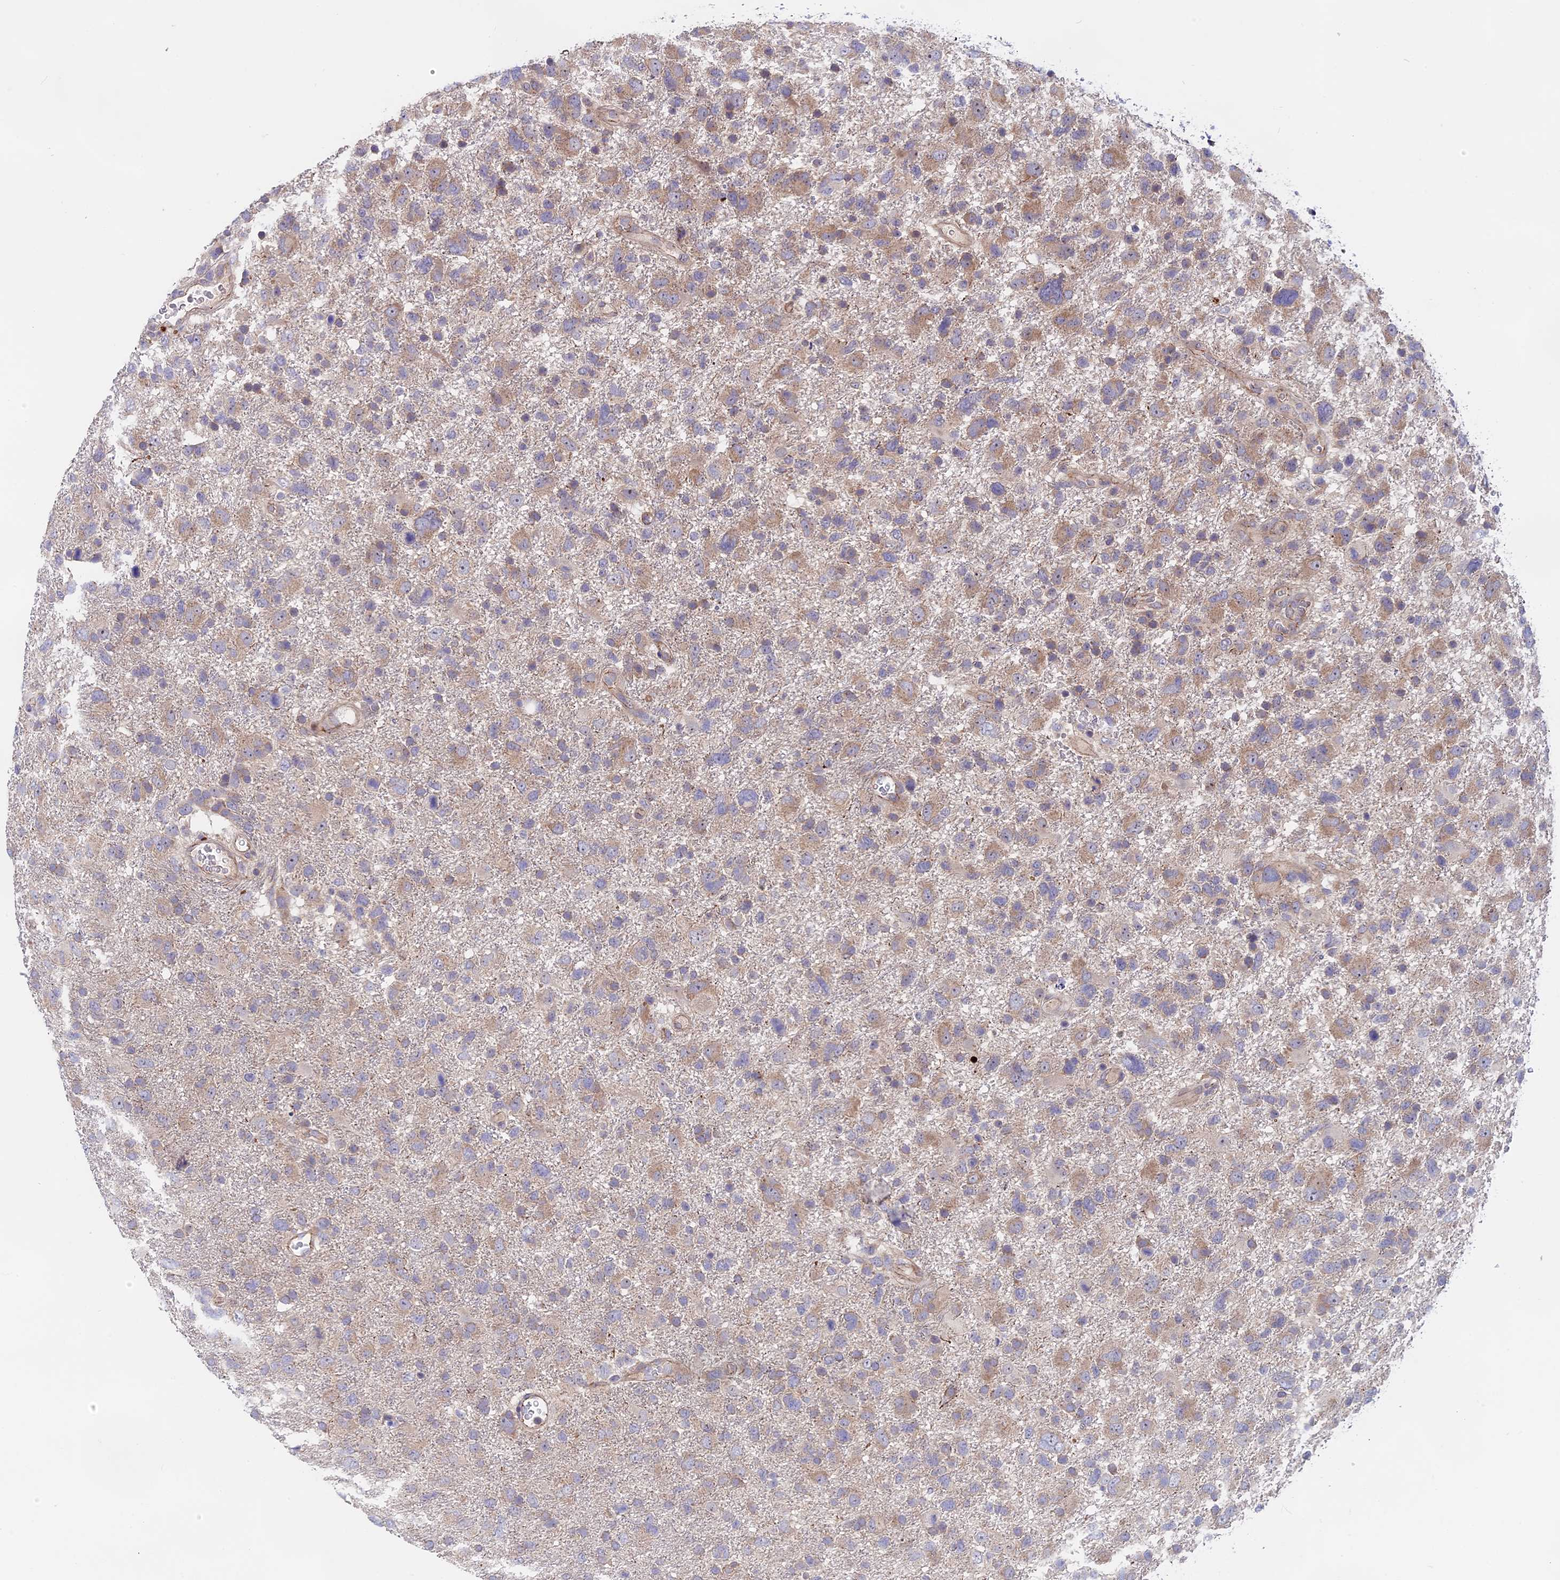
{"staining": {"intensity": "weak", "quantity": "25%-75%", "location": "cytoplasmic/membranous"}, "tissue": "glioma", "cell_type": "Tumor cells", "image_type": "cancer", "snomed": [{"axis": "morphology", "description": "Glioma, malignant, High grade"}, {"axis": "topography", "description": "Brain"}], "caption": "Immunohistochemistry micrograph of neoplastic tissue: human malignant glioma (high-grade) stained using IHC shows low levels of weak protein expression localized specifically in the cytoplasmic/membranous of tumor cells, appearing as a cytoplasmic/membranous brown color.", "gene": "TENT4B", "patient": {"sex": "male", "age": 61}}